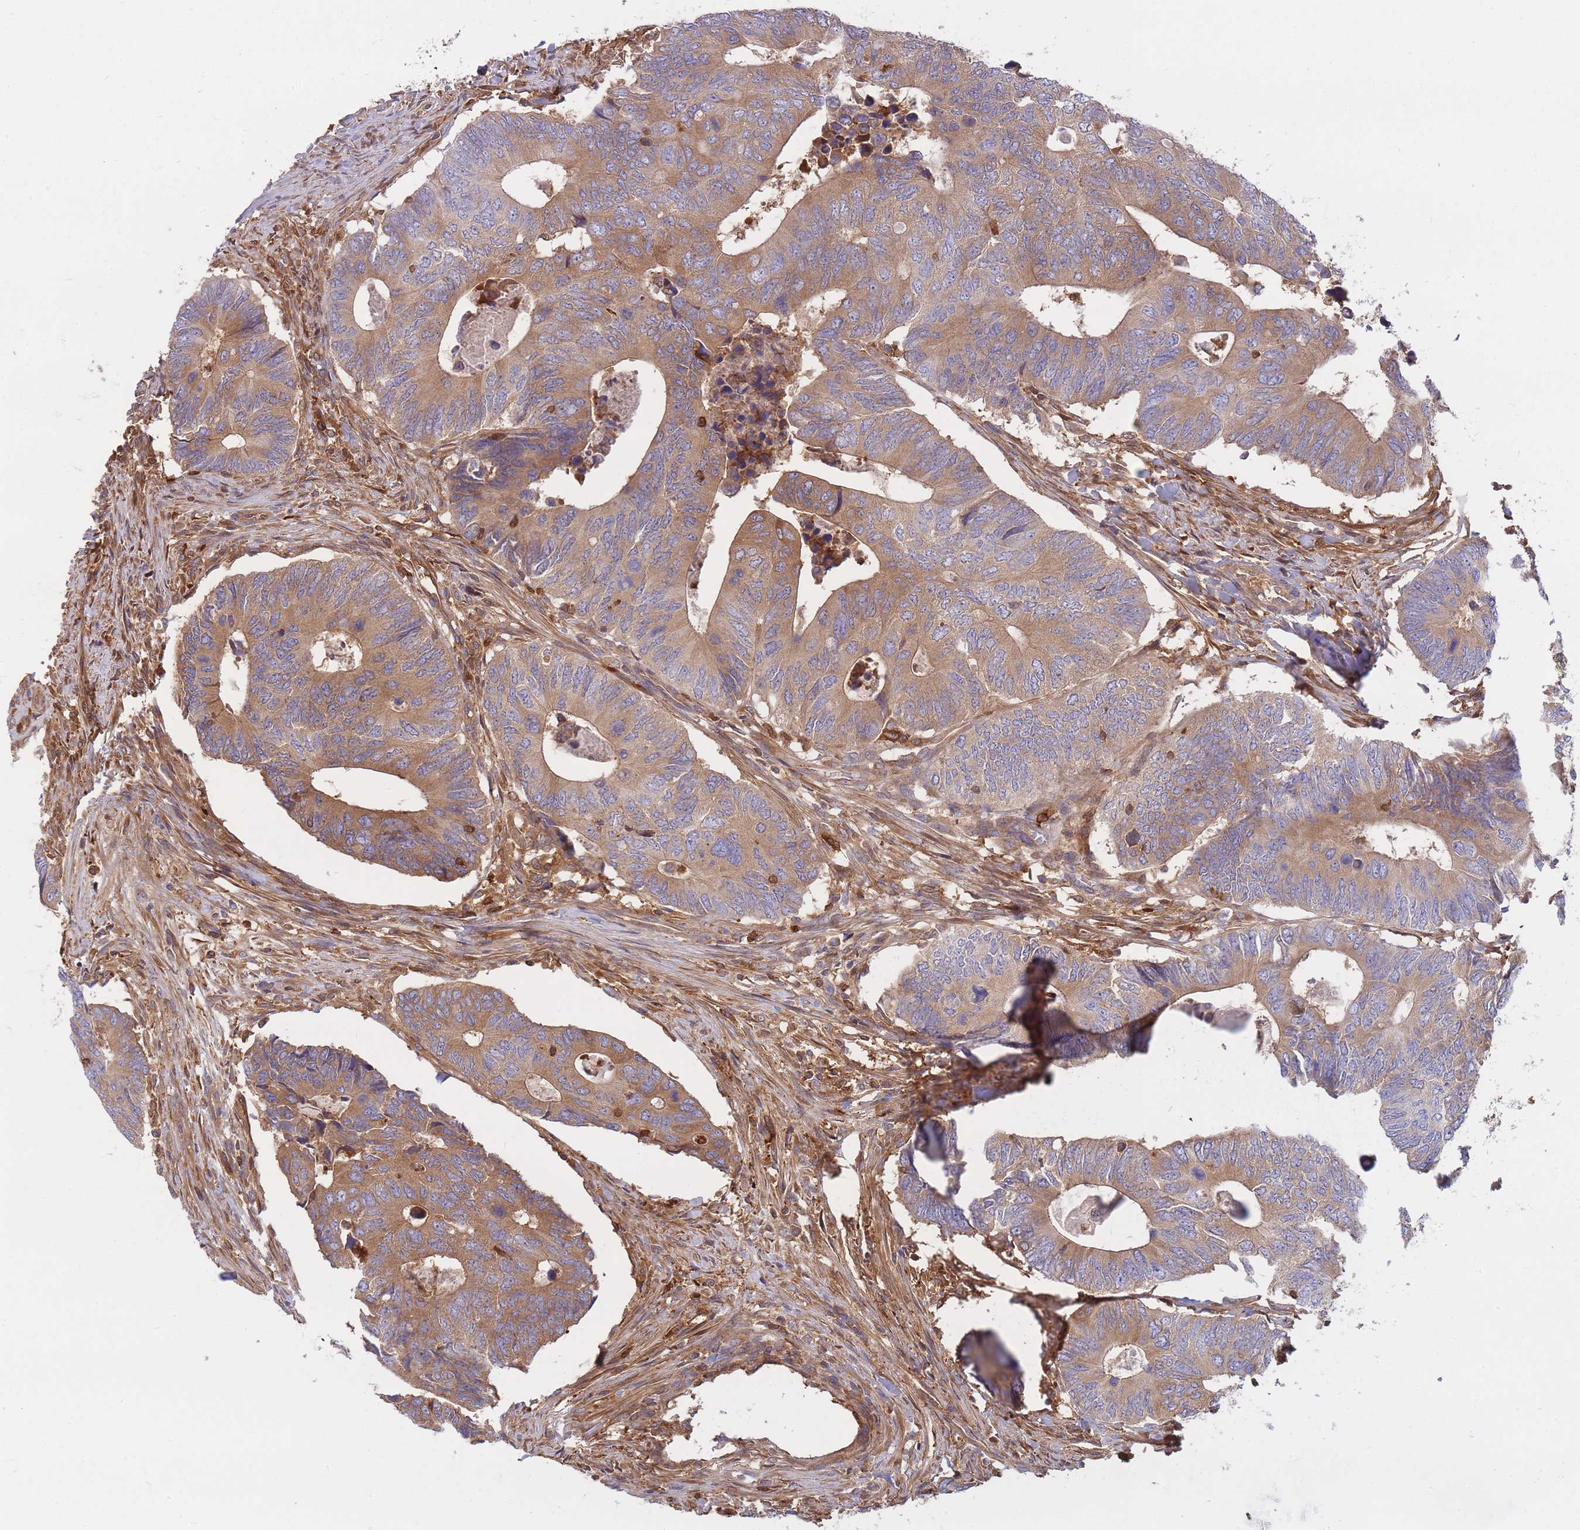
{"staining": {"intensity": "moderate", "quantity": ">75%", "location": "cytoplasmic/membranous"}, "tissue": "colorectal cancer", "cell_type": "Tumor cells", "image_type": "cancer", "snomed": [{"axis": "morphology", "description": "Adenocarcinoma, NOS"}, {"axis": "topography", "description": "Colon"}], "caption": "Immunohistochemical staining of human colorectal cancer (adenocarcinoma) displays medium levels of moderate cytoplasmic/membranous expression in about >75% of tumor cells.", "gene": "SLC4A9", "patient": {"sex": "male", "age": 87}}